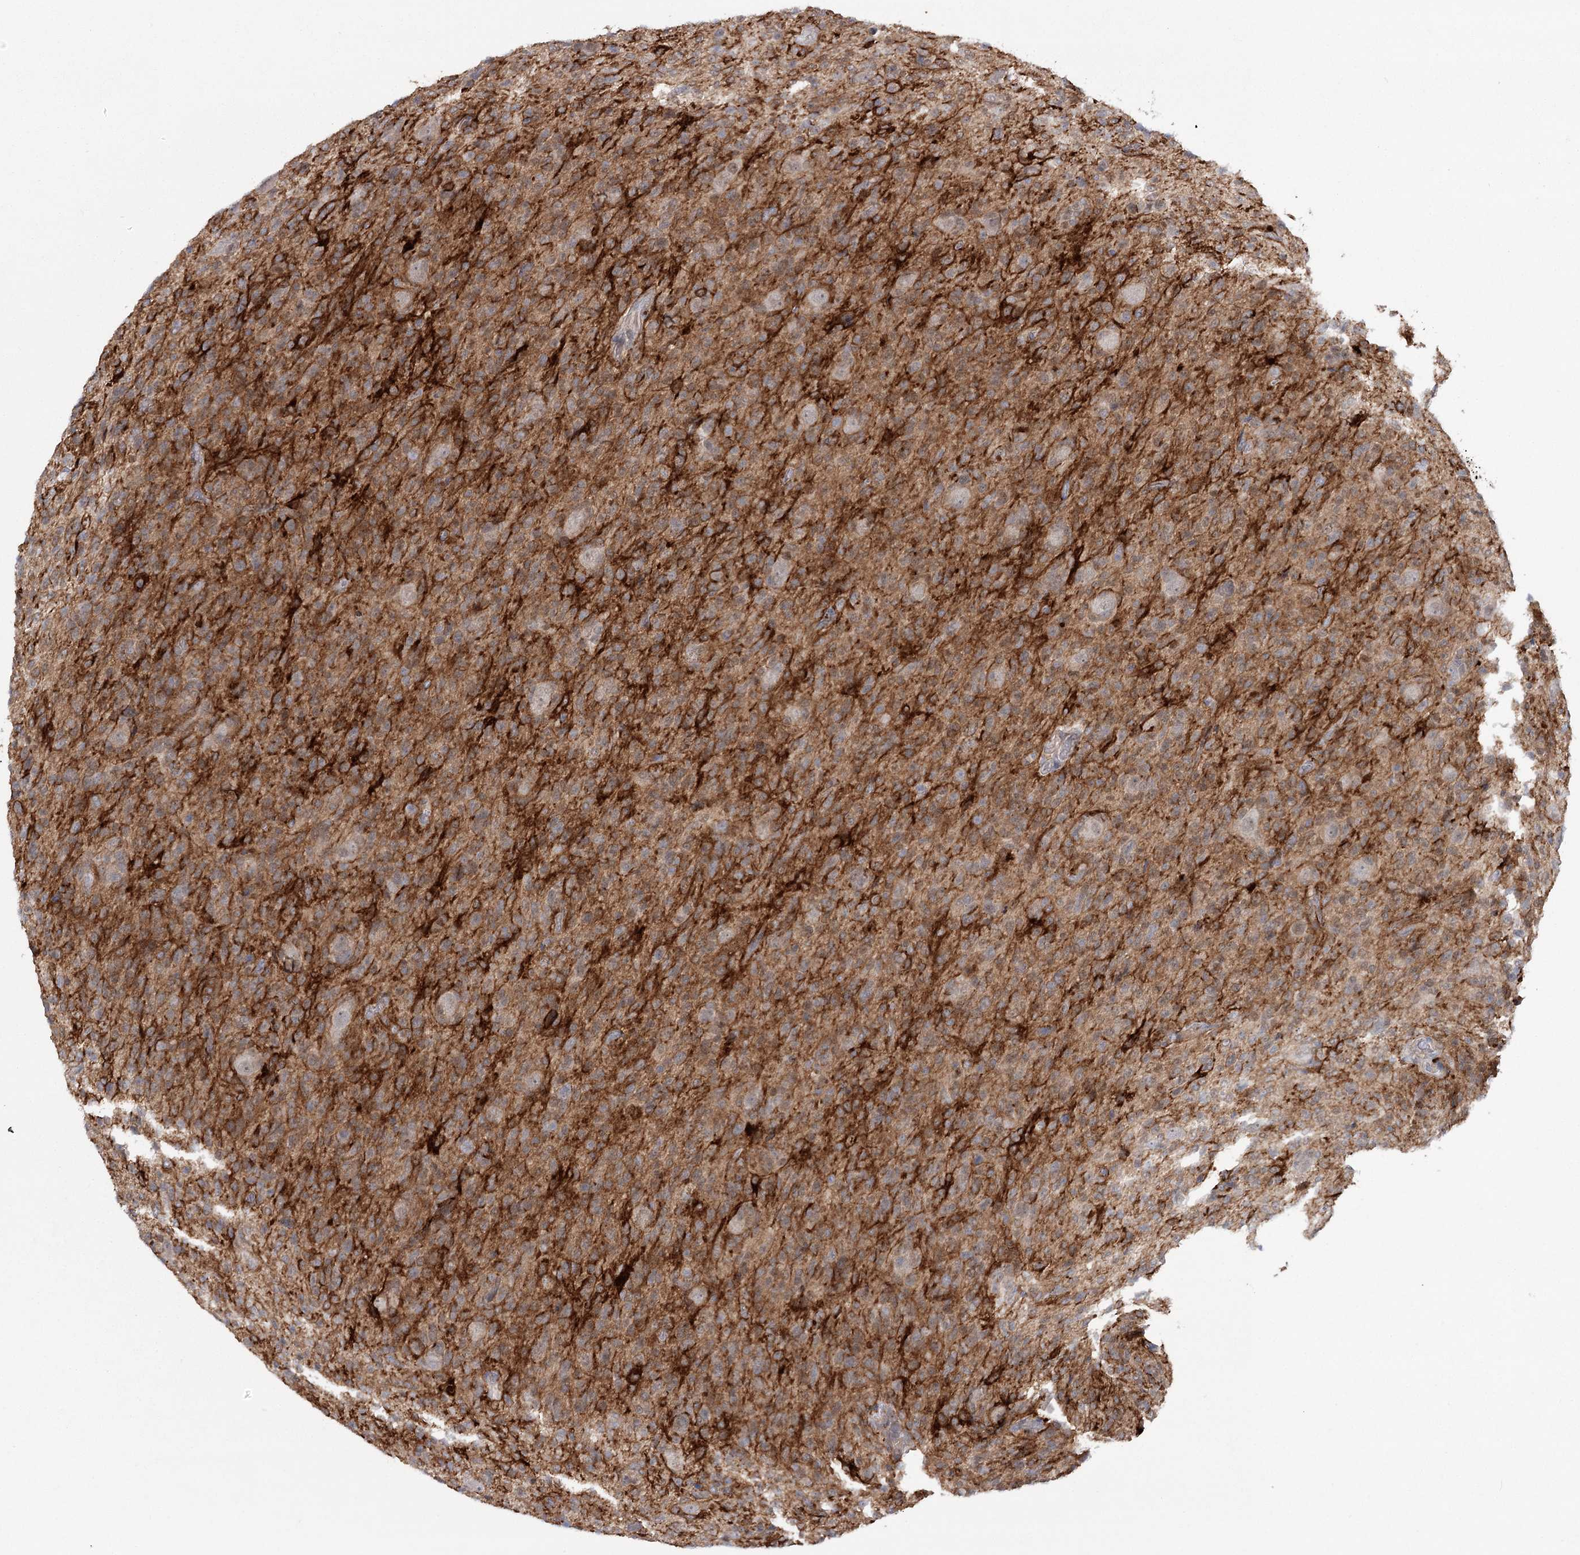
{"staining": {"intensity": "moderate", "quantity": "25%-75%", "location": "cytoplasmic/membranous"}, "tissue": "glioma", "cell_type": "Tumor cells", "image_type": "cancer", "snomed": [{"axis": "morphology", "description": "Glioma, malignant, High grade"}, {"axis": "topography", "description": "Brain"}], "caption": "A brown stain highlights moderate cytoplasmic/membranous positivity of a protein in human glioma tumor cells. (brown staining indicates protein expression, while blue staining denotes nuclei).", "gene": "MAP3K13", "patient": {"sex": "female", "age": 57}}